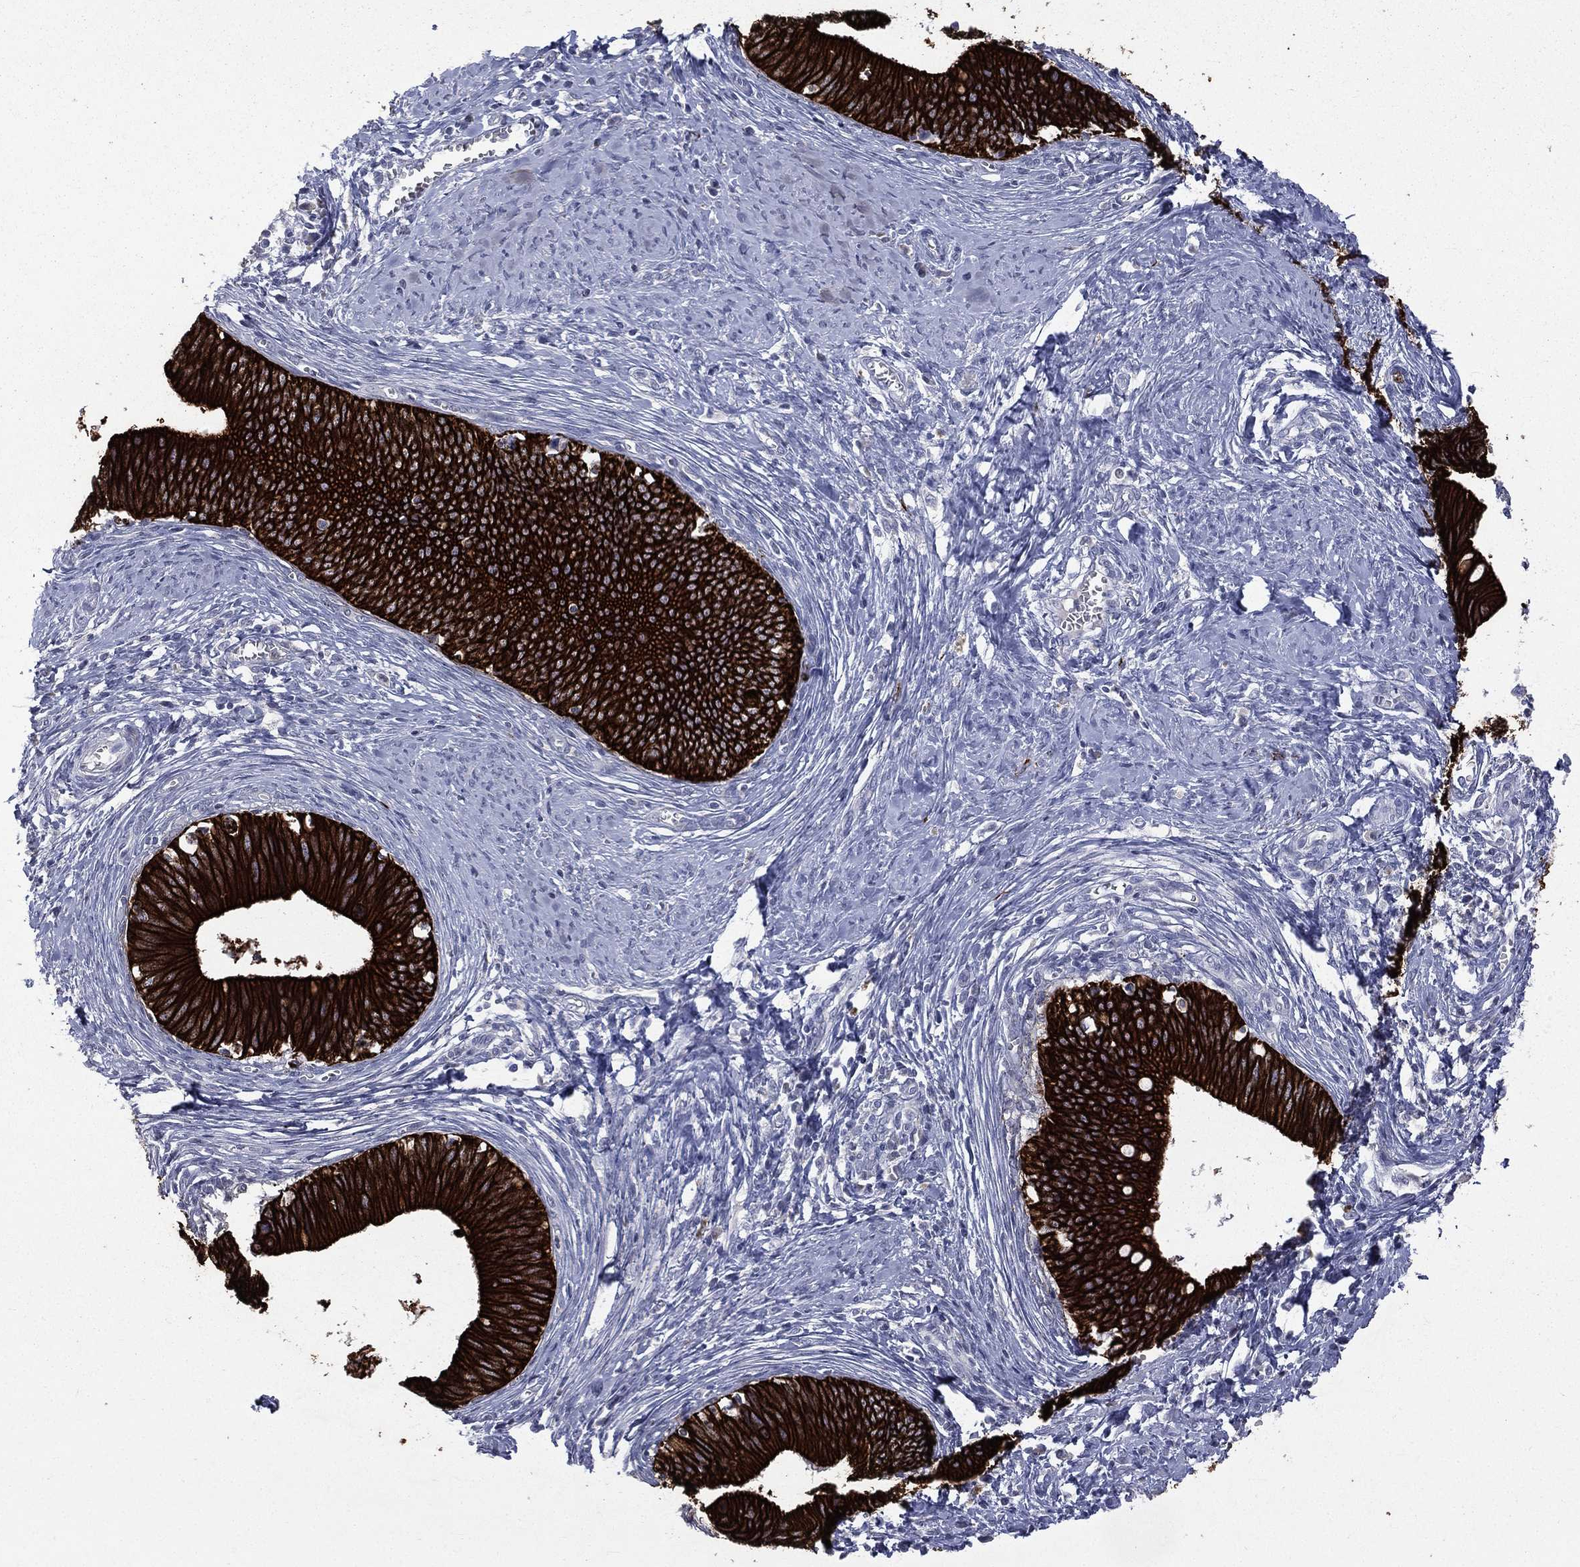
{"staining": {"intensity": "strong", "quantity": ">75%", "location": "cytoplasmic/membranous"}, "tissue": "cervical cancer", "cell_type": "Tumor cells", "image_type": "cancer", "snomed": [{"axis": "morphology", "description": "Adenocarcinoma, NOS"}, {"axis": "topography", "description": "Cervix"}], "caption": "Approximately >75% of tumor cells in human adenocarcinoma (cervical) display strong cytoplasmic/membranous protein expression as visualized by brown immunohistochemical staining.", "gene": "KRT7", "patient": {"sex": "female", "age": 42}}